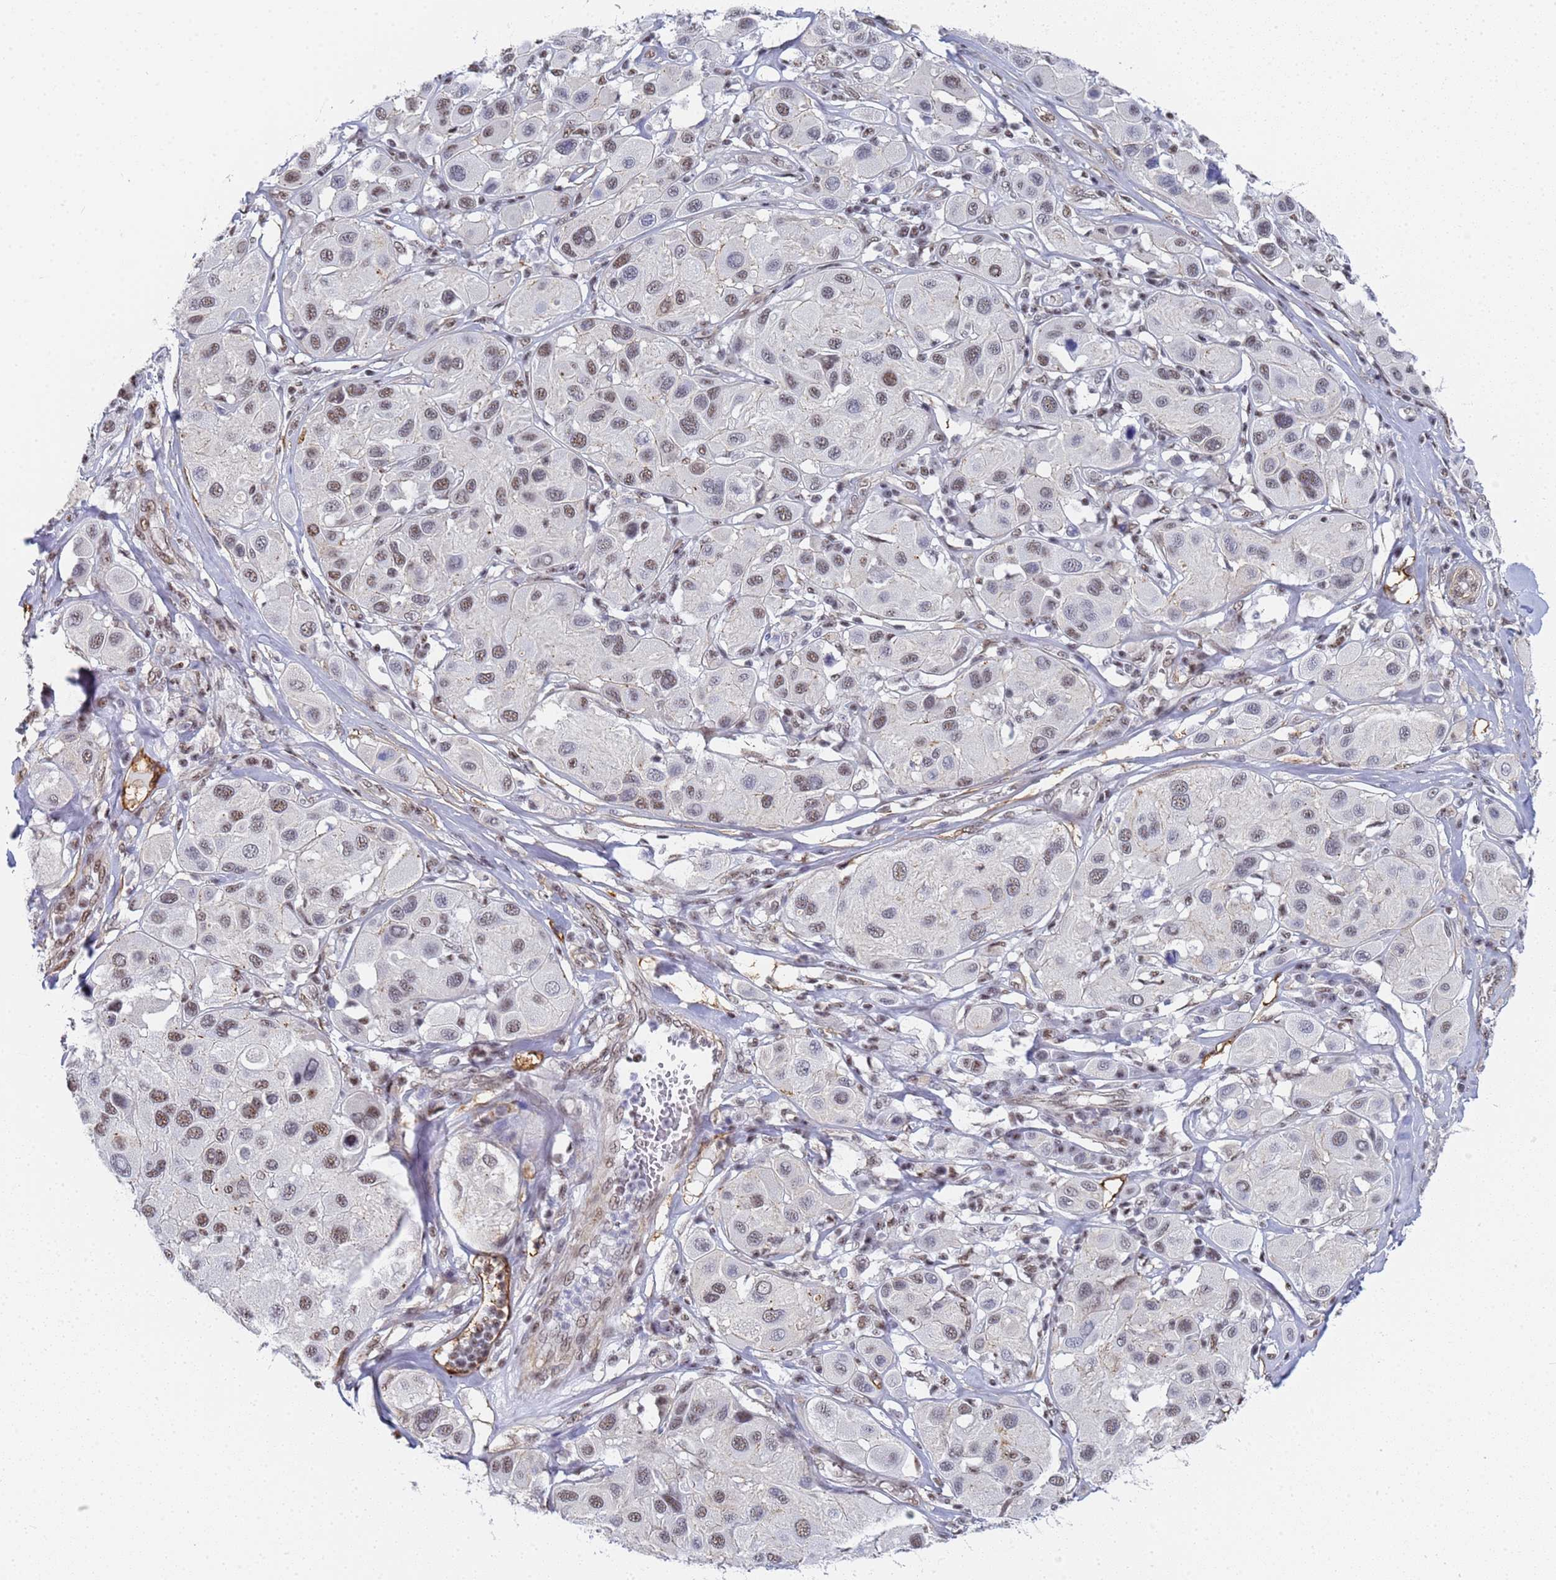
{"staining": {"intensity": "moderate", "quantity": "25%-75%", "location": "nuclear"}, "tissue": "melanoma", "cell_type": "Tumor cells", "image_type": "cancer", "snomed": [{"axis": "morphology", "description": "Malignant melanoma, Metastatic site"}, {"axis": "topography", "description": "Skin"}], "caption": "Moderate nuclear protein staining is appreciated in approximately 25%-75% of tumor cells in melanoma.", "gene": "PRRT4", "patient": {"sex": "male", "age": 41}}